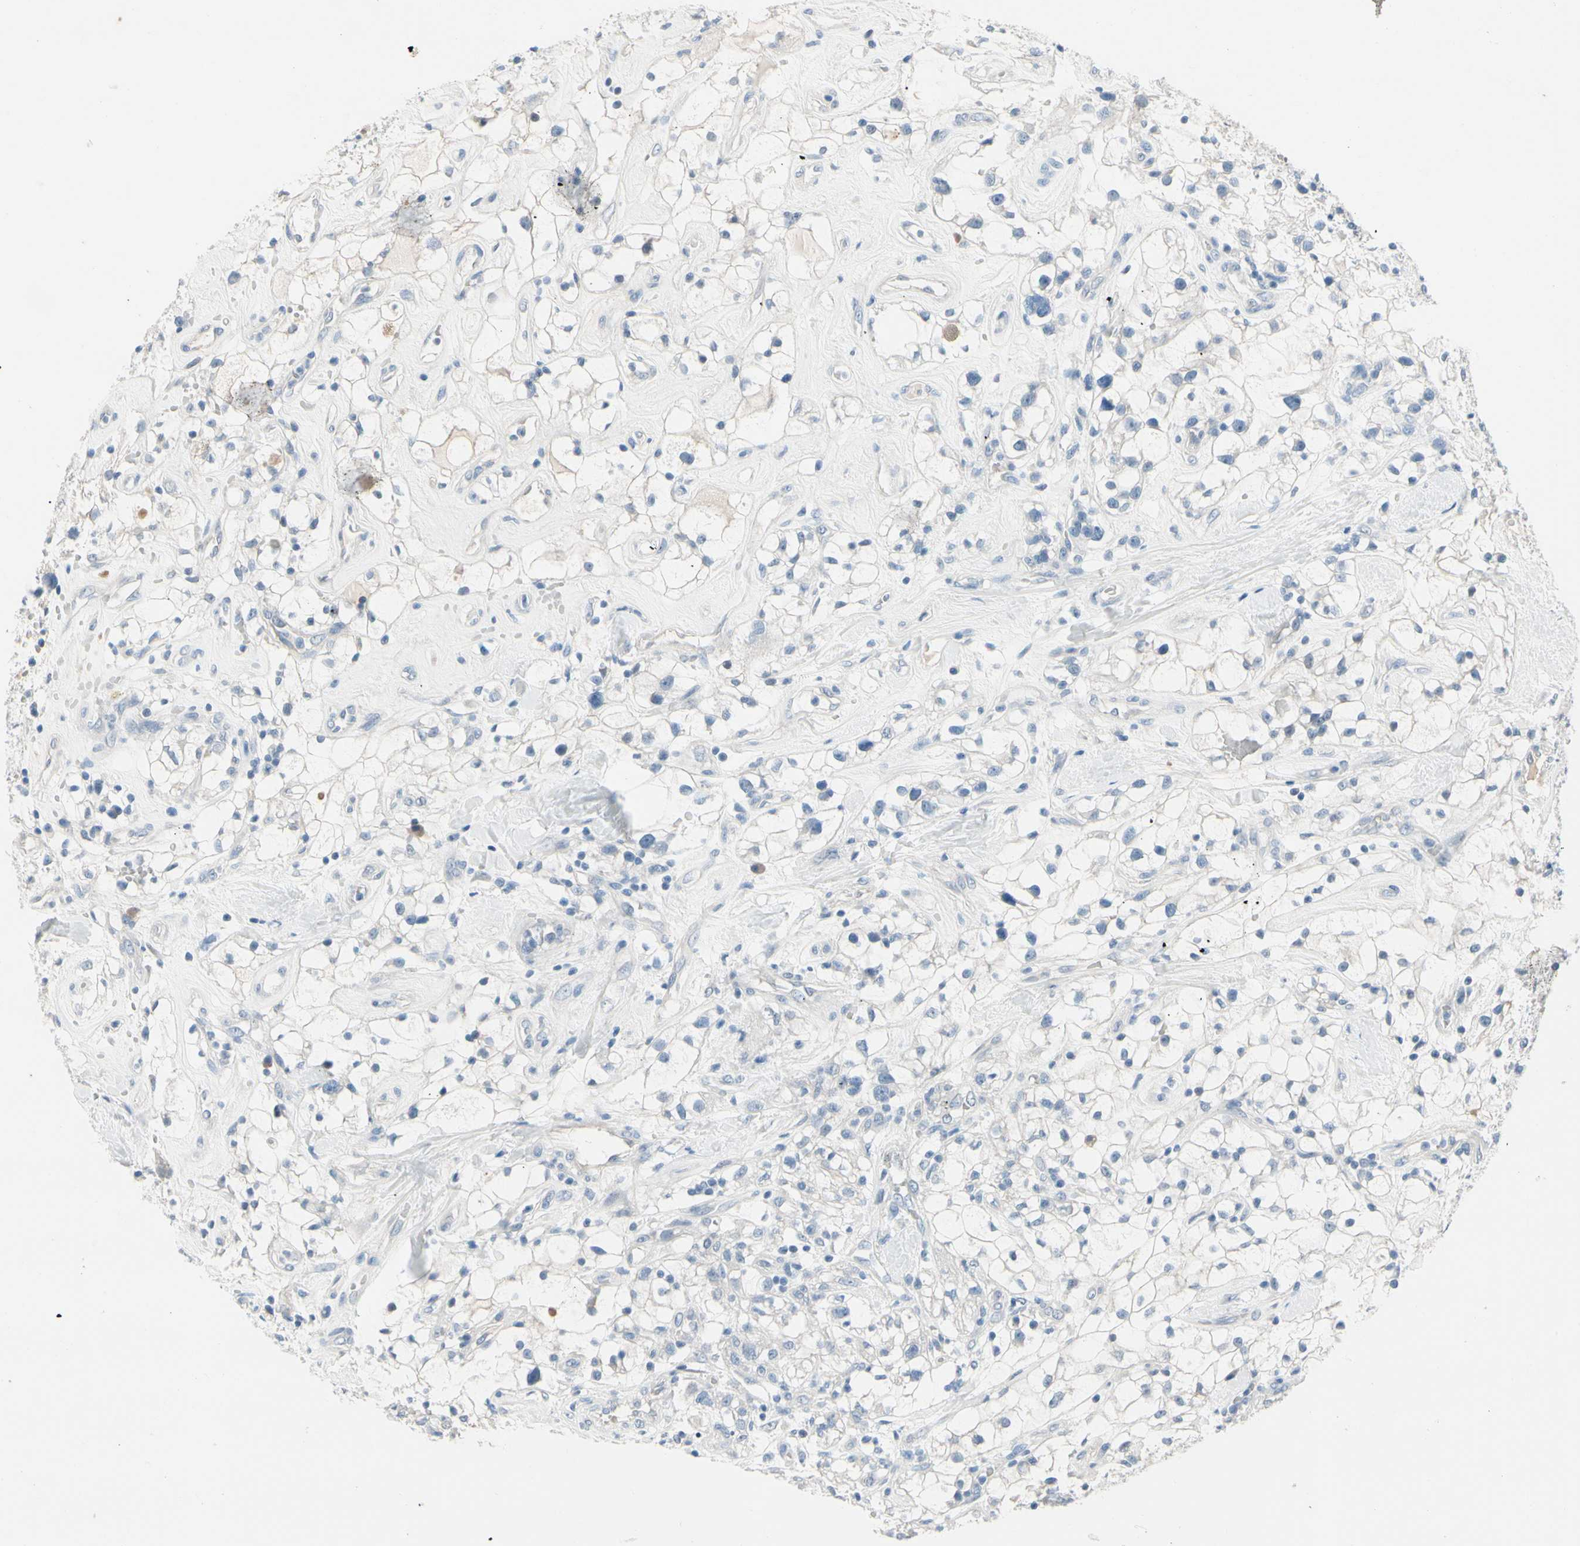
{"staining": {"intensity": "negative", "quantity": "none", "location": "none"}, "tissue": "renal cancer", "cell_type": "Tumor cells", "image_type": "cancer", "snomed": [{"axis": "morphology", "description": "Adenocarcinoma, NOS"}, {"axis": "topography", "description": "Kidney"}], "caption": "Tumor cells show no significant protein expression in adenocarcinoma (renal).", "gene": "PGR", "patient": {"sex": "female", "age": 60}}